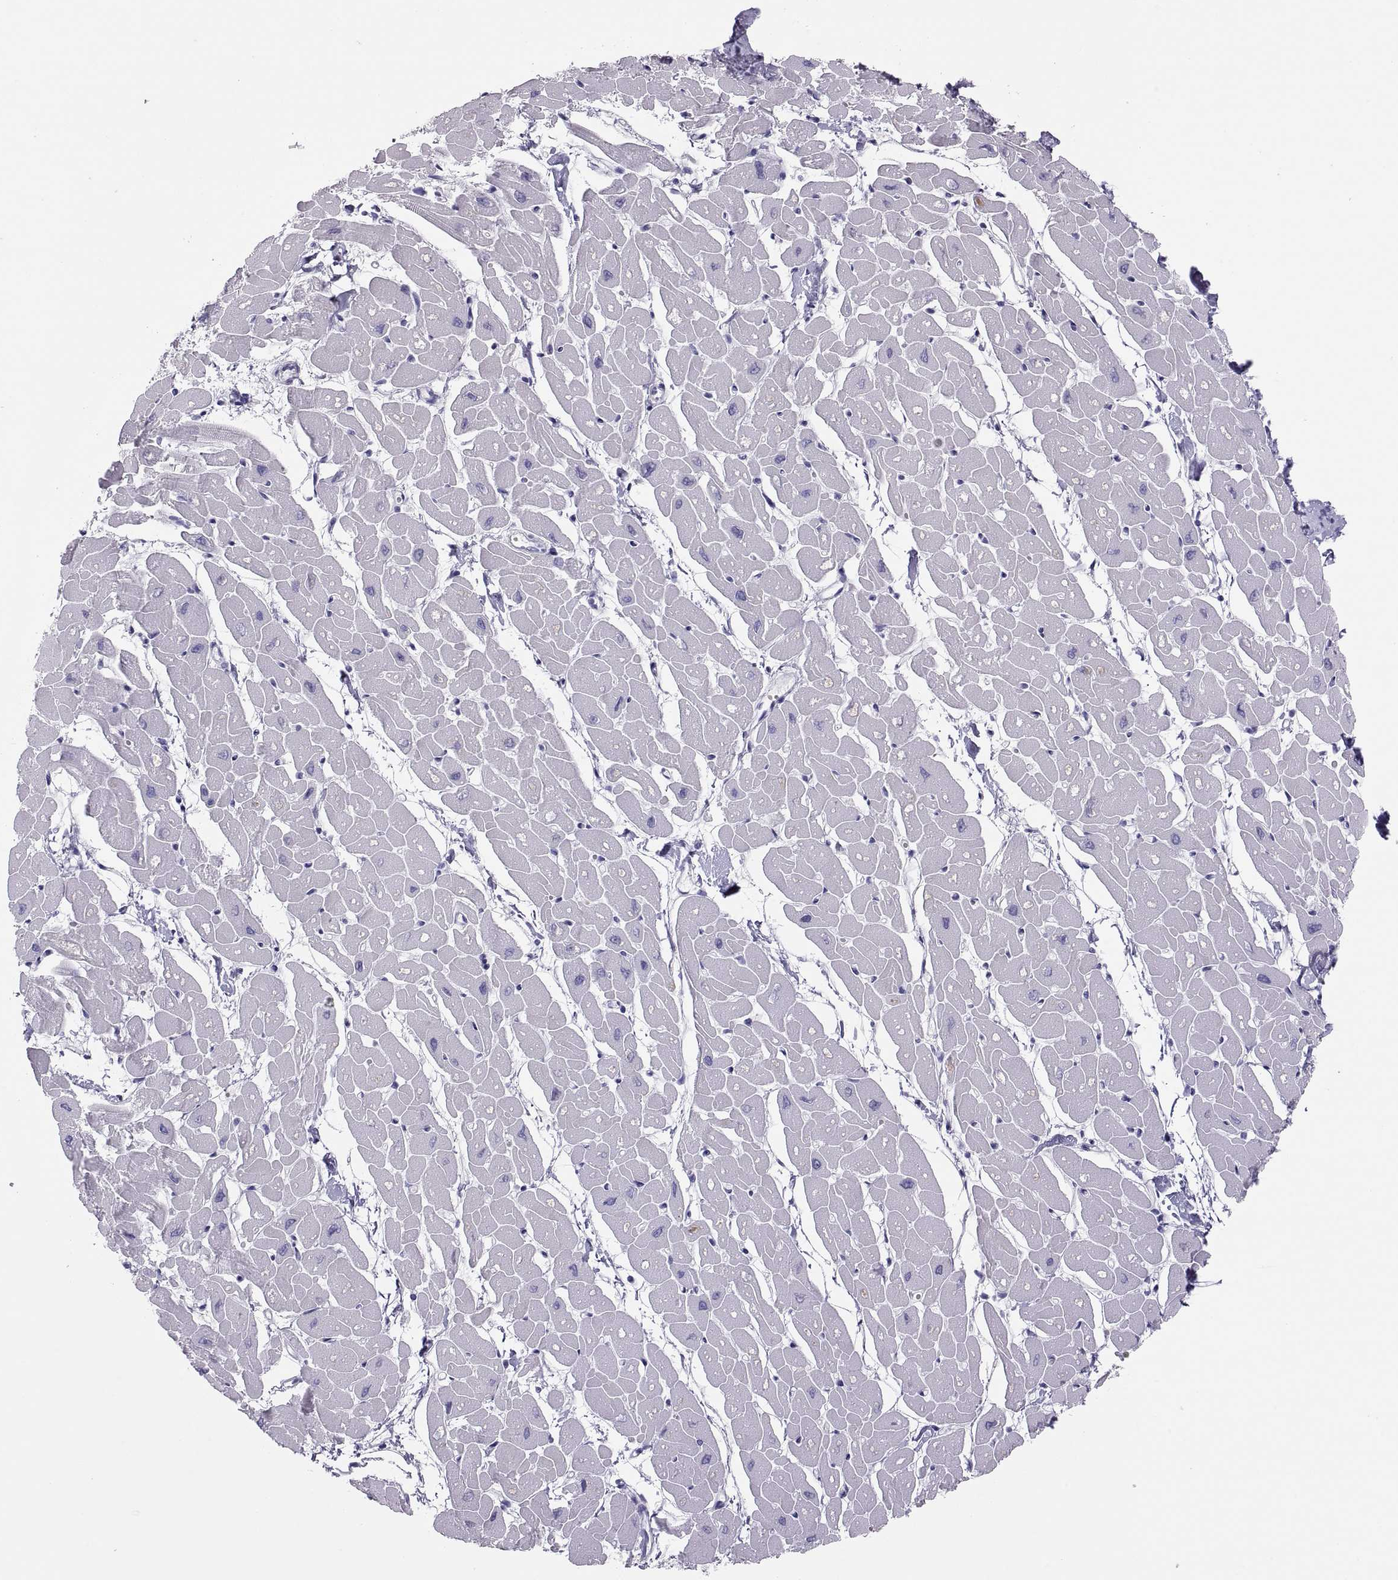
{"staining": {"intensity": "negative", "quantity": "none", "location": "none"}, "tissue": "heart muscle", "cell_type": "Cardiomyocytes", "image_type": "normal", "snomed": [{"axis": "morphology", "description": "Normal tissue, NOS"}, {"axis": "topography", "description": "Heart"}], "caption": "Human heart muscle stained for a protein using immunohistochemistry (IHC) reveals no expression in cardiomyocytes.", "gene": "SEMG1", "patient": {"sex": "male", "age": 57}}